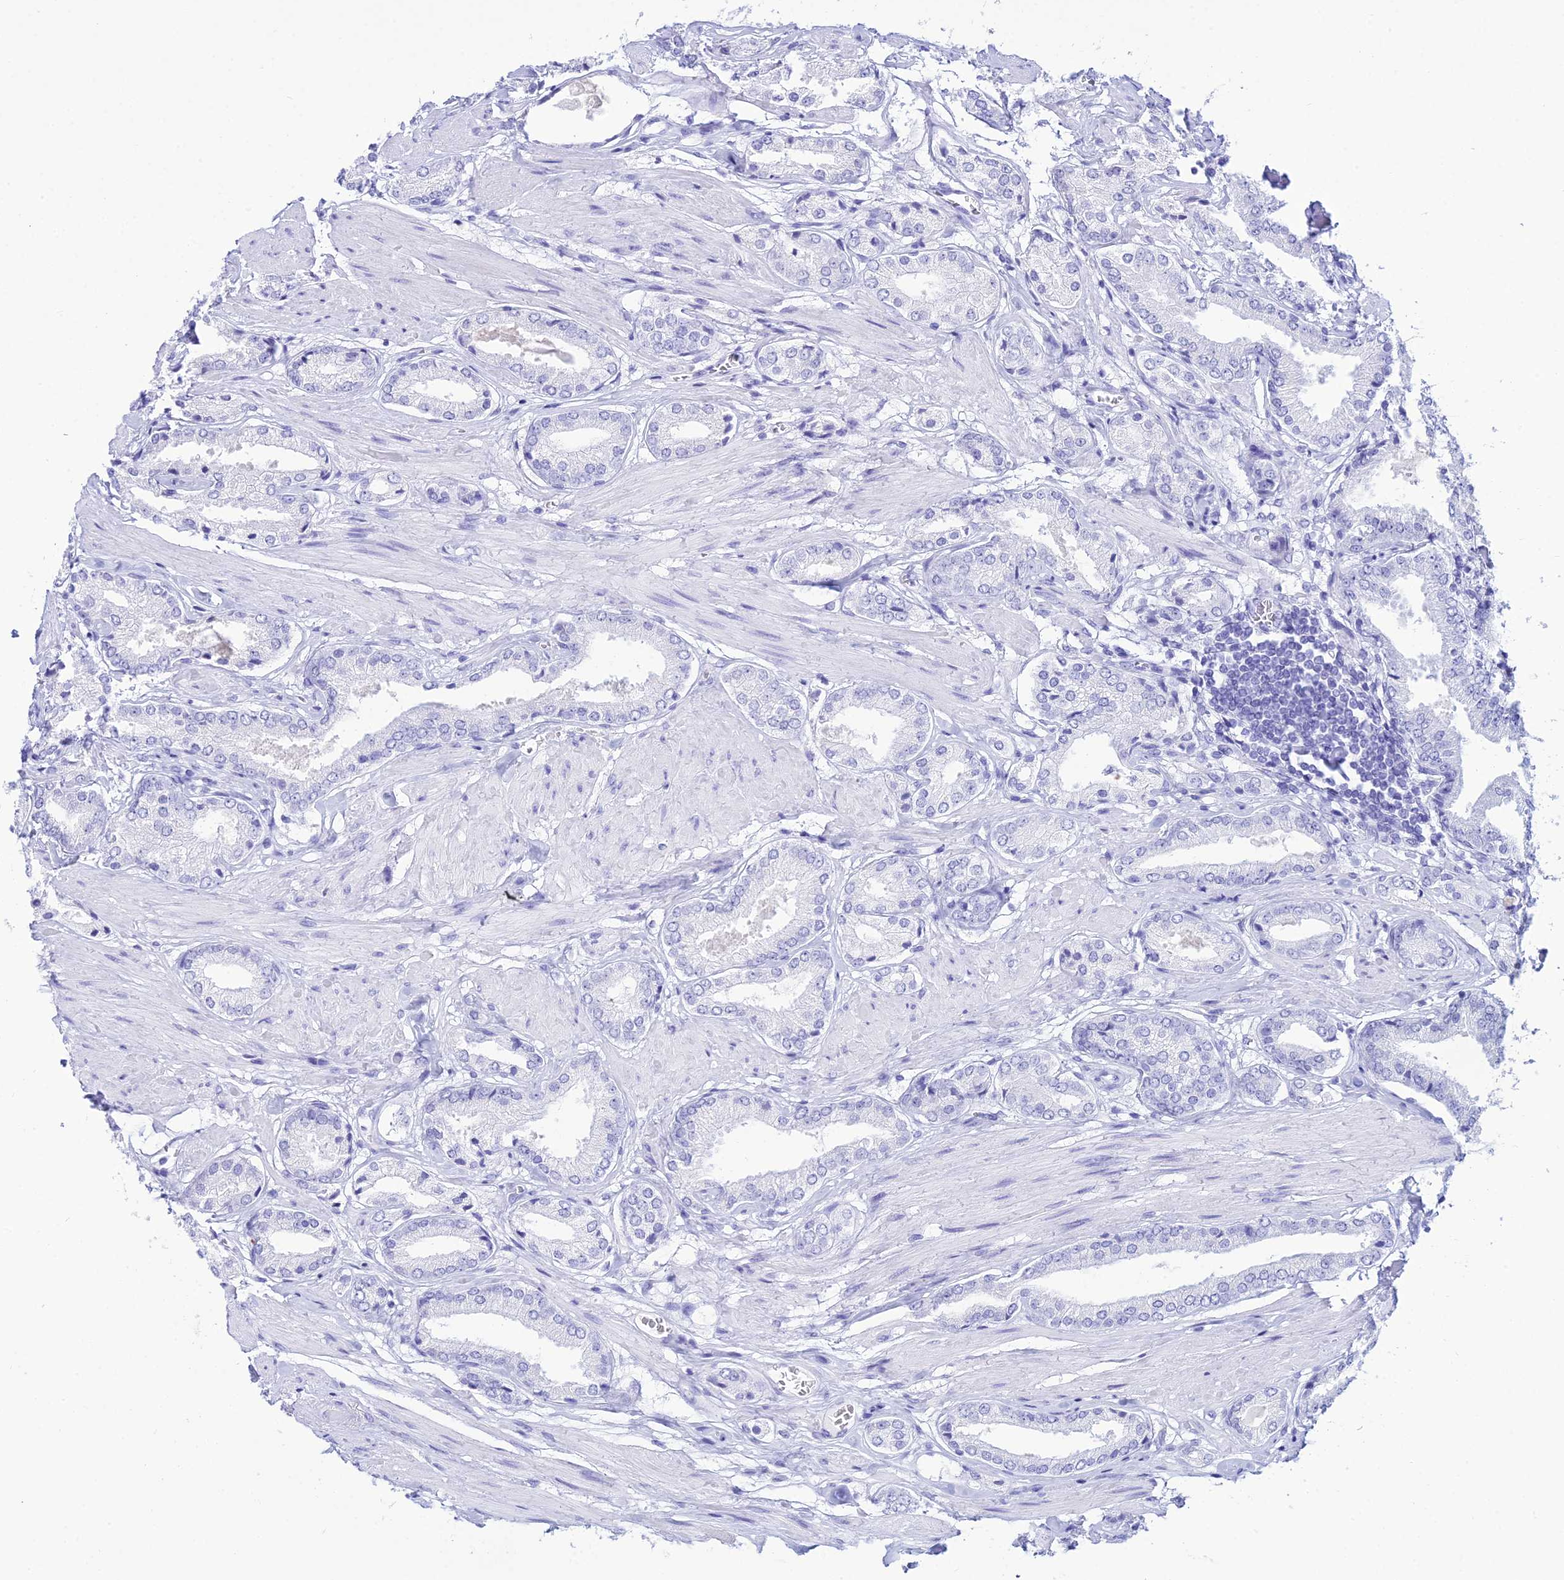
{"staining": {"intensity": "negative", "quantity": "none", "location": "none"}, "tissue": "prostate cancer", "cell_type": "Tumor cells", "image_type": "cancer", "snomed": [{"axis": "morphology", "description": "Adenocarcinoma, High grade"}, {"axis": "topography", "description": "Prostate and seminal vesicle, NOS"}], "caption": "A histopathology image of human prostate cancer (adenocarcinoma (high-grade)) is negative for staining in tumor cells.", "gene": "ZNF442", "patient": {"sex": "male", "age": 64}}